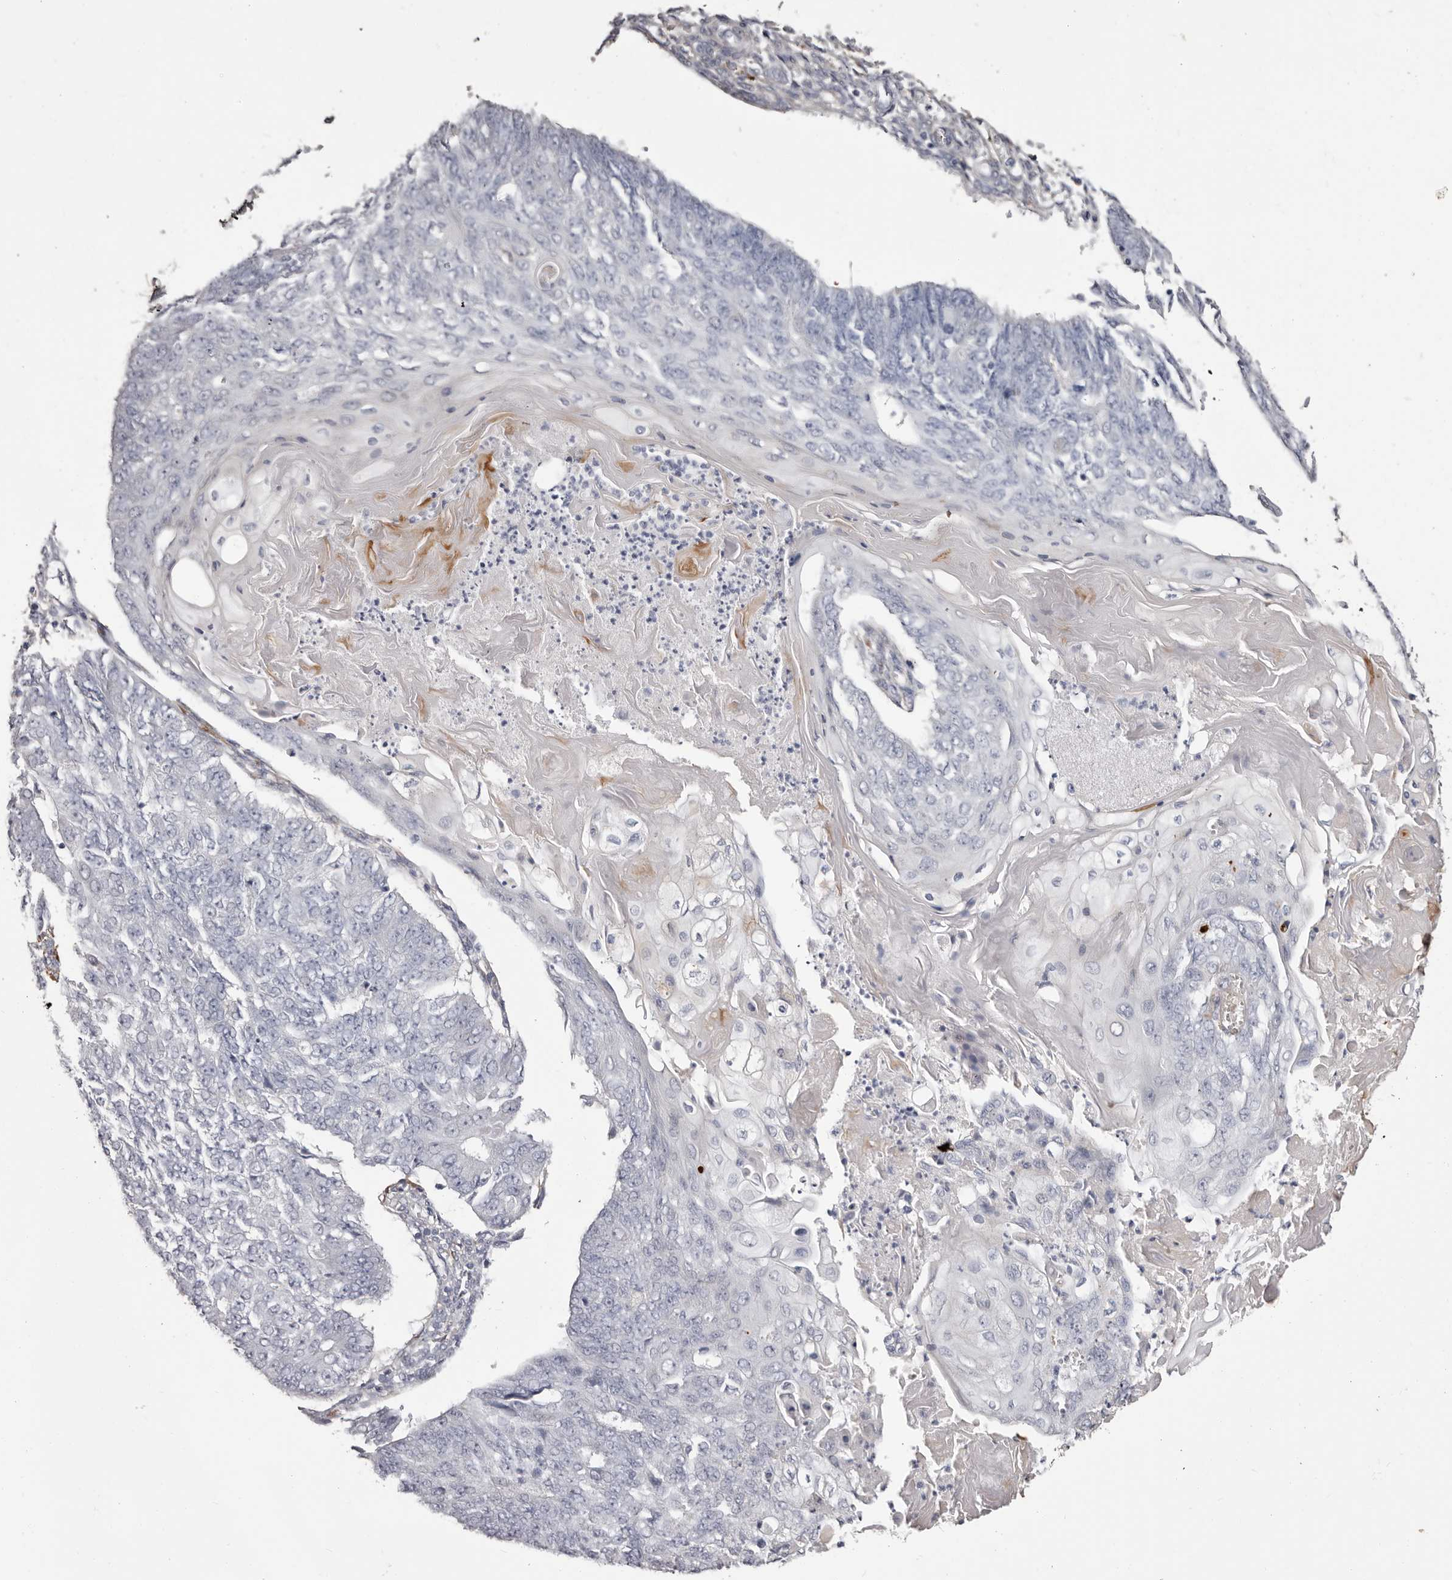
{"staining": {"intensity": "negative", "quantity": "none", "location": "none"}, "tissue": "endometrial cancer", "cell_type": "Tumor cells", "image_type": "cancer", "snomed": [{"axis": "morphology", "description": "Adenocarcinoma, NOS"}, {"axis": "topography", "description": "Endometrium"}], "caption": "Tumor cells show no significant expression in endometrial cancer (adenocarcinoma).", "gene": "COL6A1", "patient": {"sex": "female", "age": 32}}